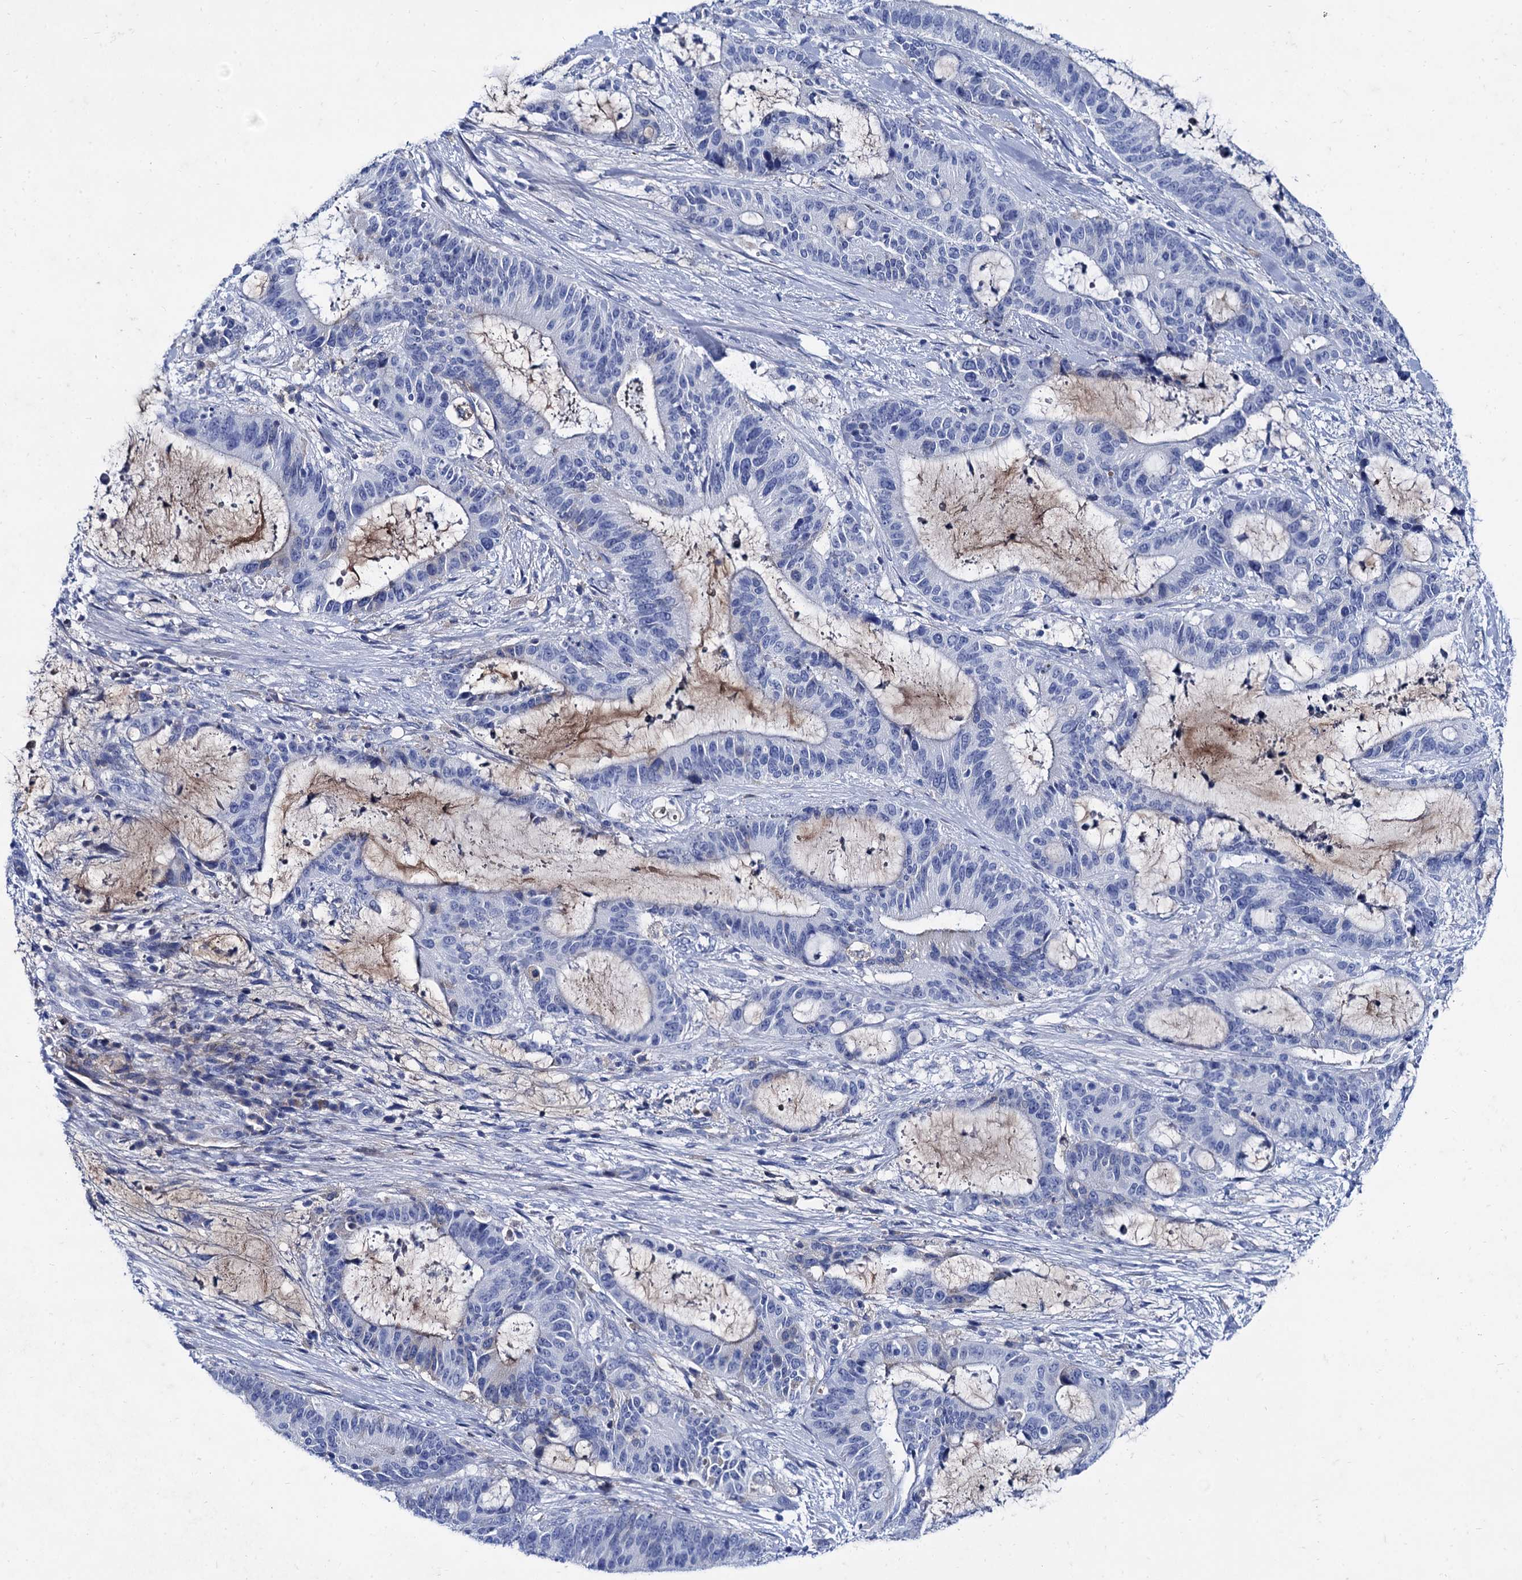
{"staining": {"intensity": "negative", "quantity": "none", "location": "none"}, "tissue": "liver cancer", "cell_type": "Tumor cells", "image_type": "cancer", "snomed": [{"axis": "morphology", "description": "Normal tissue, NOS"}, {"axis": "morphology", "description": "Cholangiocarcinoma"}, {"axis": "topography", "description": "Liver"}, {"axis": "topography", "description": "Peripheral nerve tissue"}], "caption": "An IHC image of liver cancer (cholangiocarcinoma) is shown. There is no staining in tumor cells of liver cancer (cholangiocarcinoma). Nuclei are stained in blue.", "gene": "TMEM72", "patient": {"sex": "female", "age": 73}}